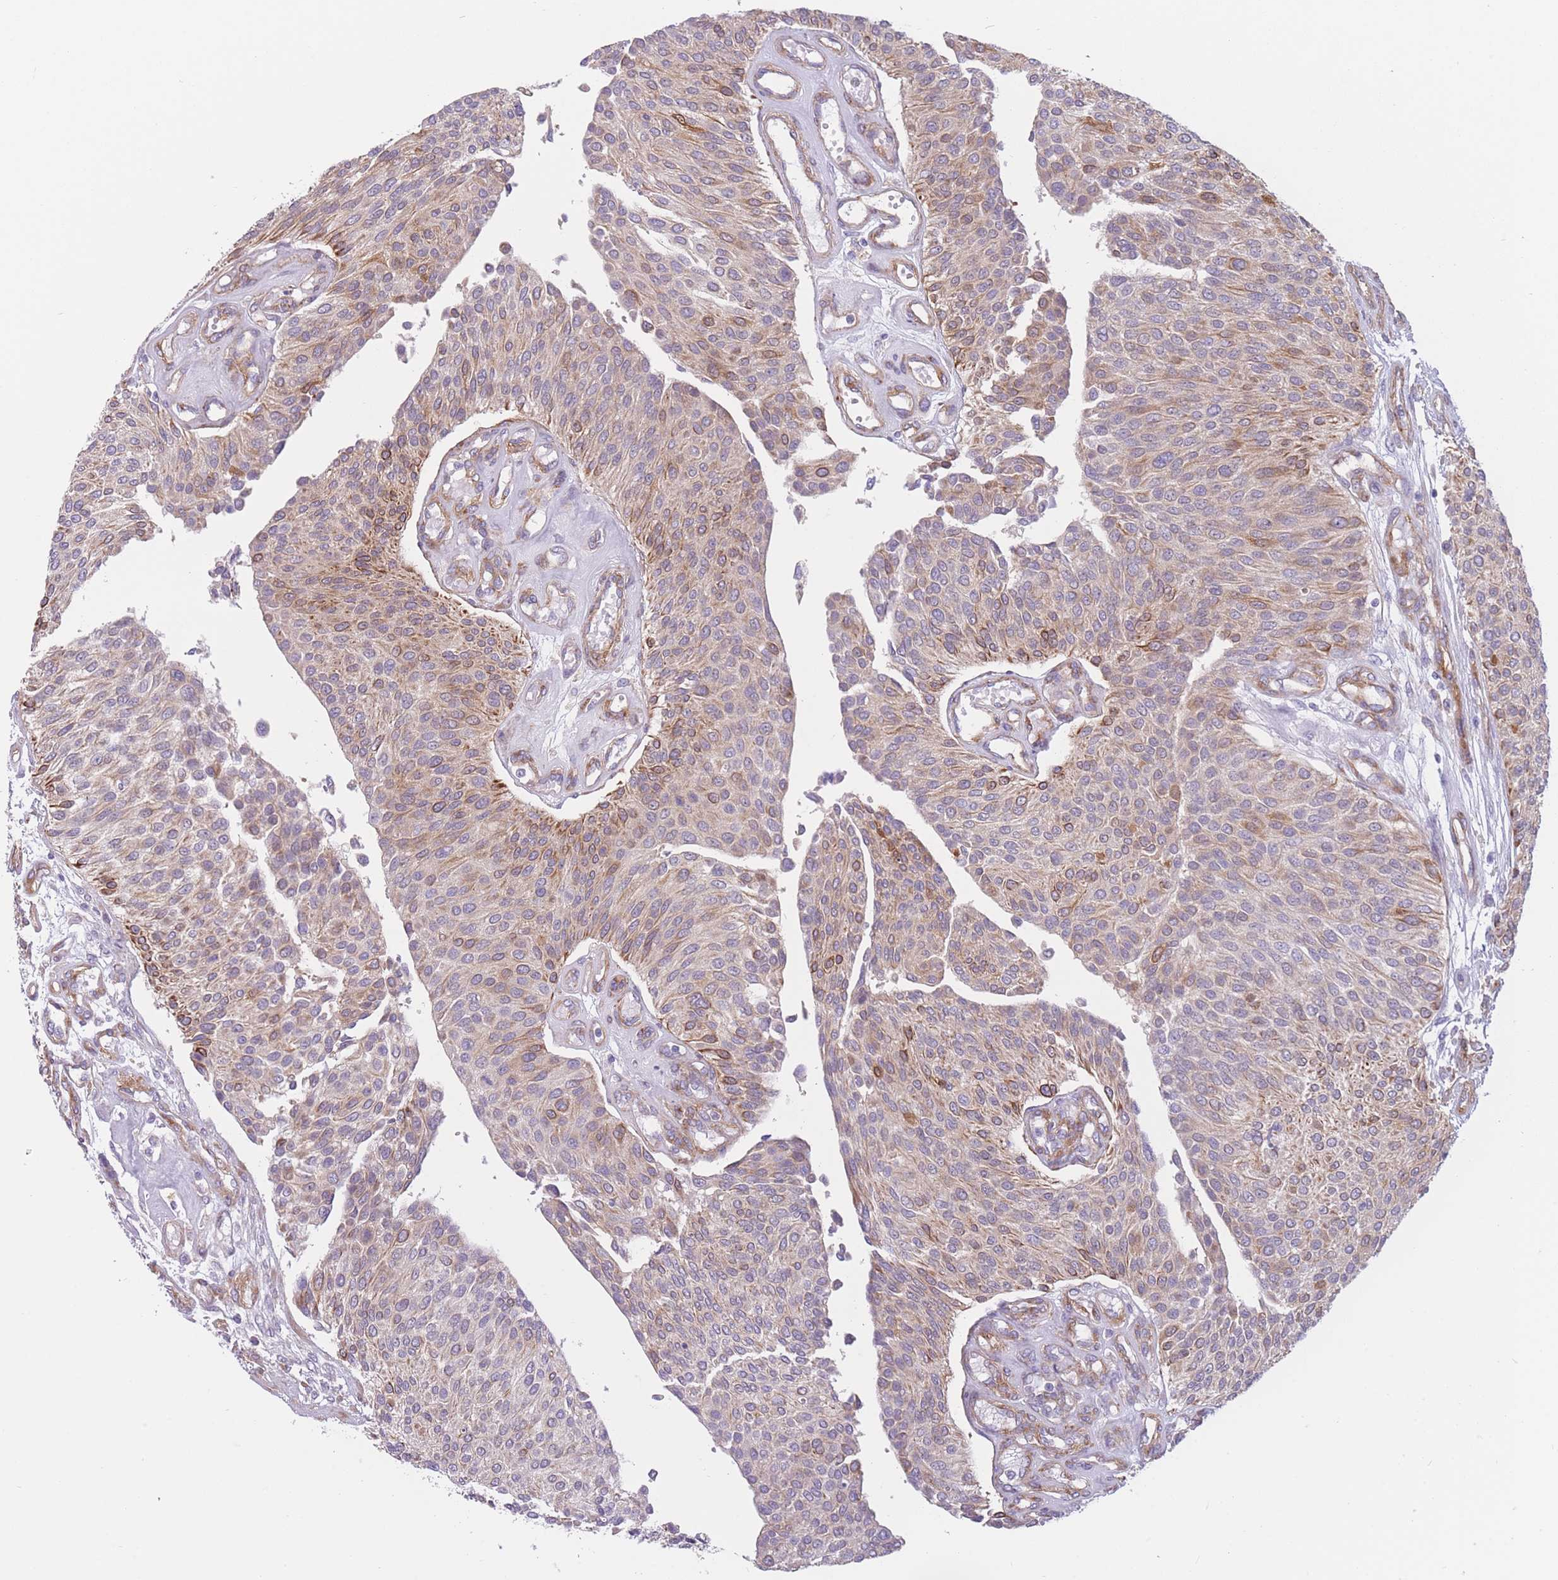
{"staining": {"intensity": "moderate", "quantity": "25%-75%", "location": "cytoplasmic/membranous"}, "tissue": "urothelial cancer", "cell_type": "Tumor cells", "image_type": "cancer", "snomed": [{"axis": "morphology", "description": "Urothelial carcinoma, NOS"}, {"axis": "topography", "description": "Urinary bladder"}], "caption": "Tumor cells display medium levels of moderate cytoplasmic/membranous expression in about 25%-75% of cells in transitional cell carcinoma.", "gene": "SERPINB3", "patient": {"sex": "male", "age": 55}}